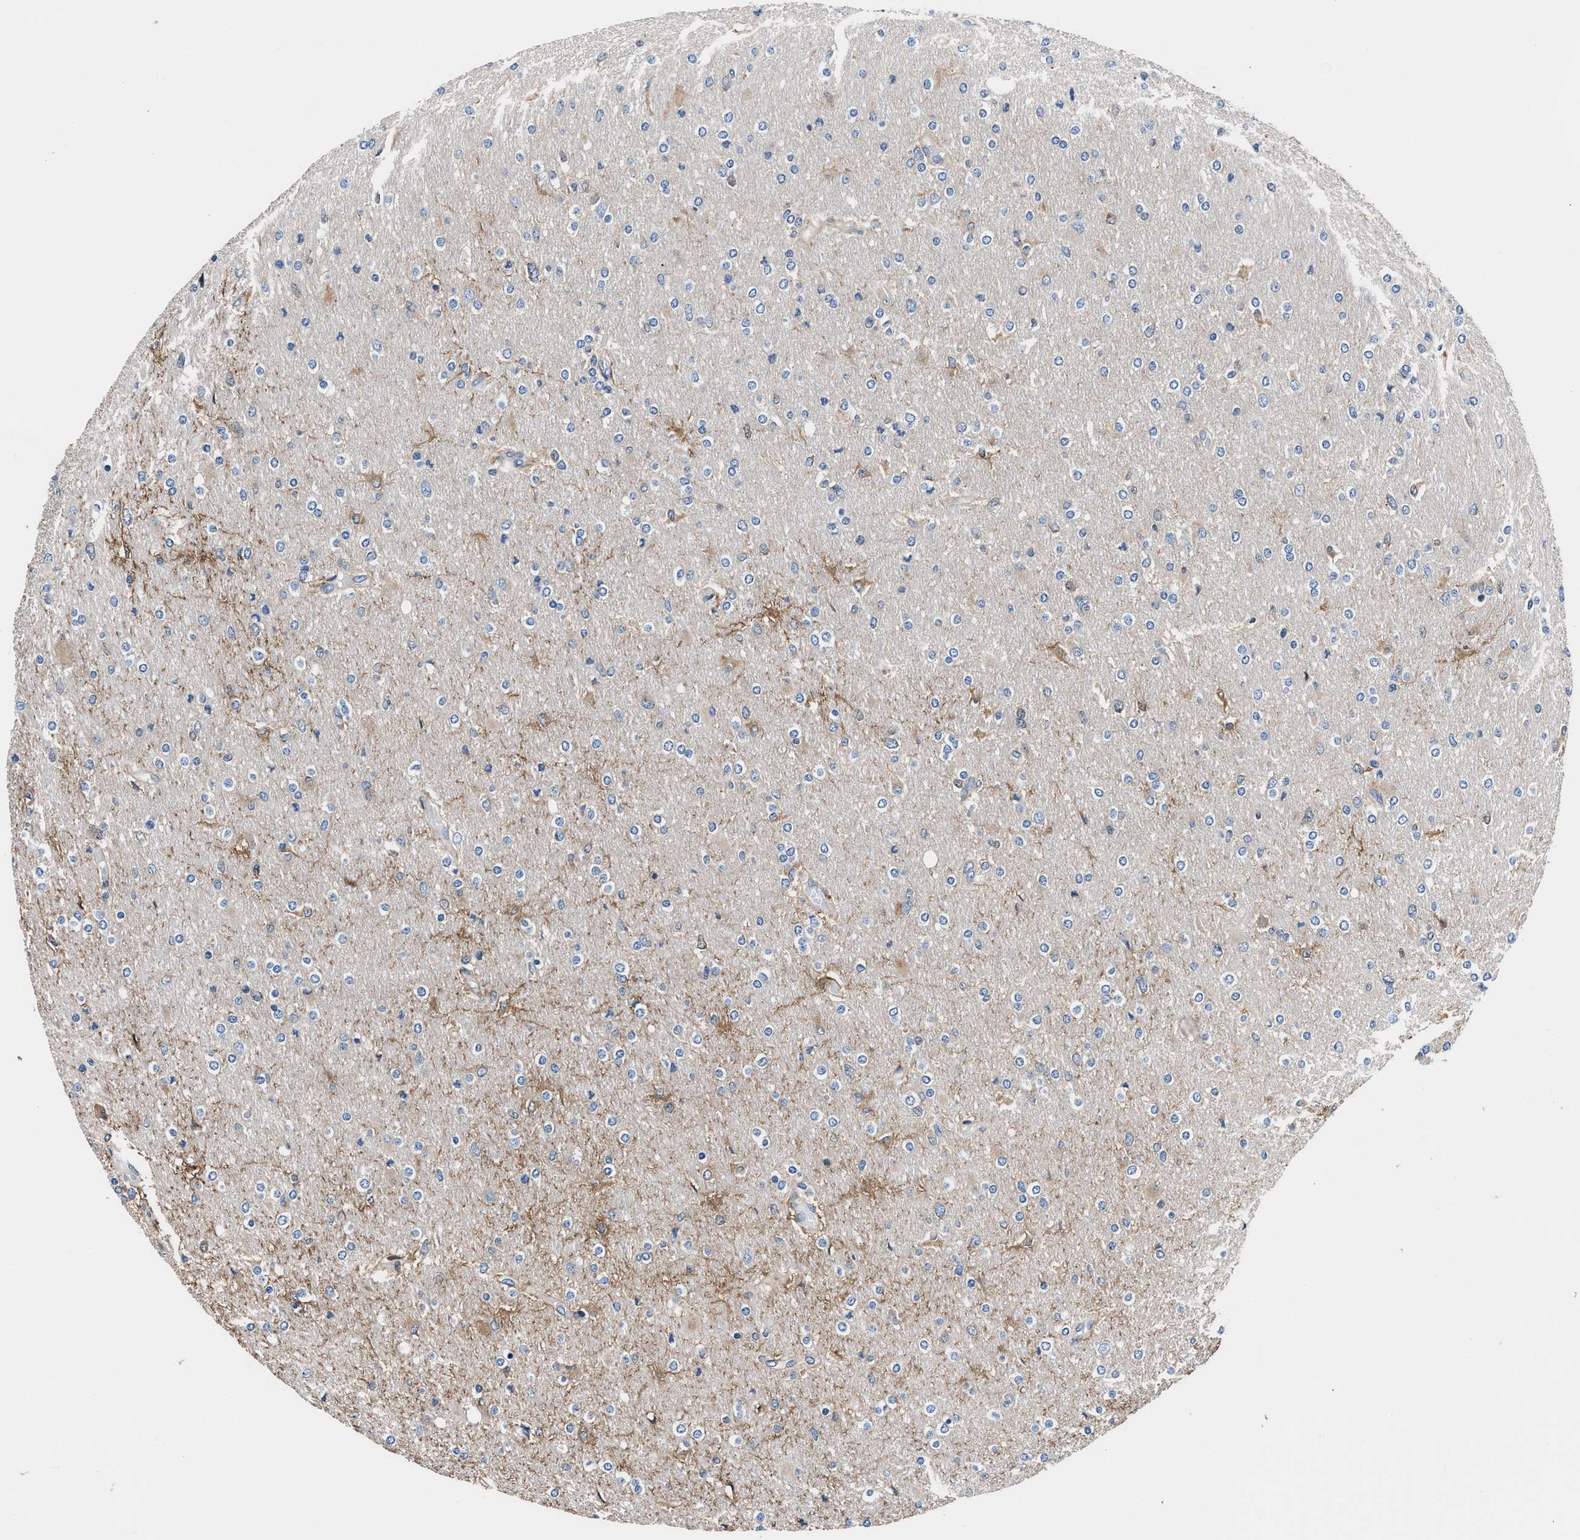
{"staining": {"intensity": "negative", "quantity": "none", "location": "none"}, "tissue": "glioma", "cell_type": "Tumor cells", "image_type": "cancer", "snomed": [{"axis": "morphology", "description": "Glioma, malignant, High grade"}, {"axis": "topography", "description": "Cerebral cortex"}], "caption": "Human high-grade glioma (malignant) stained for a protein using IHC exhibits no expression in tumor cells.", "gene": "SH3GL1", "patient": {"sex": "female", "age": 36}}